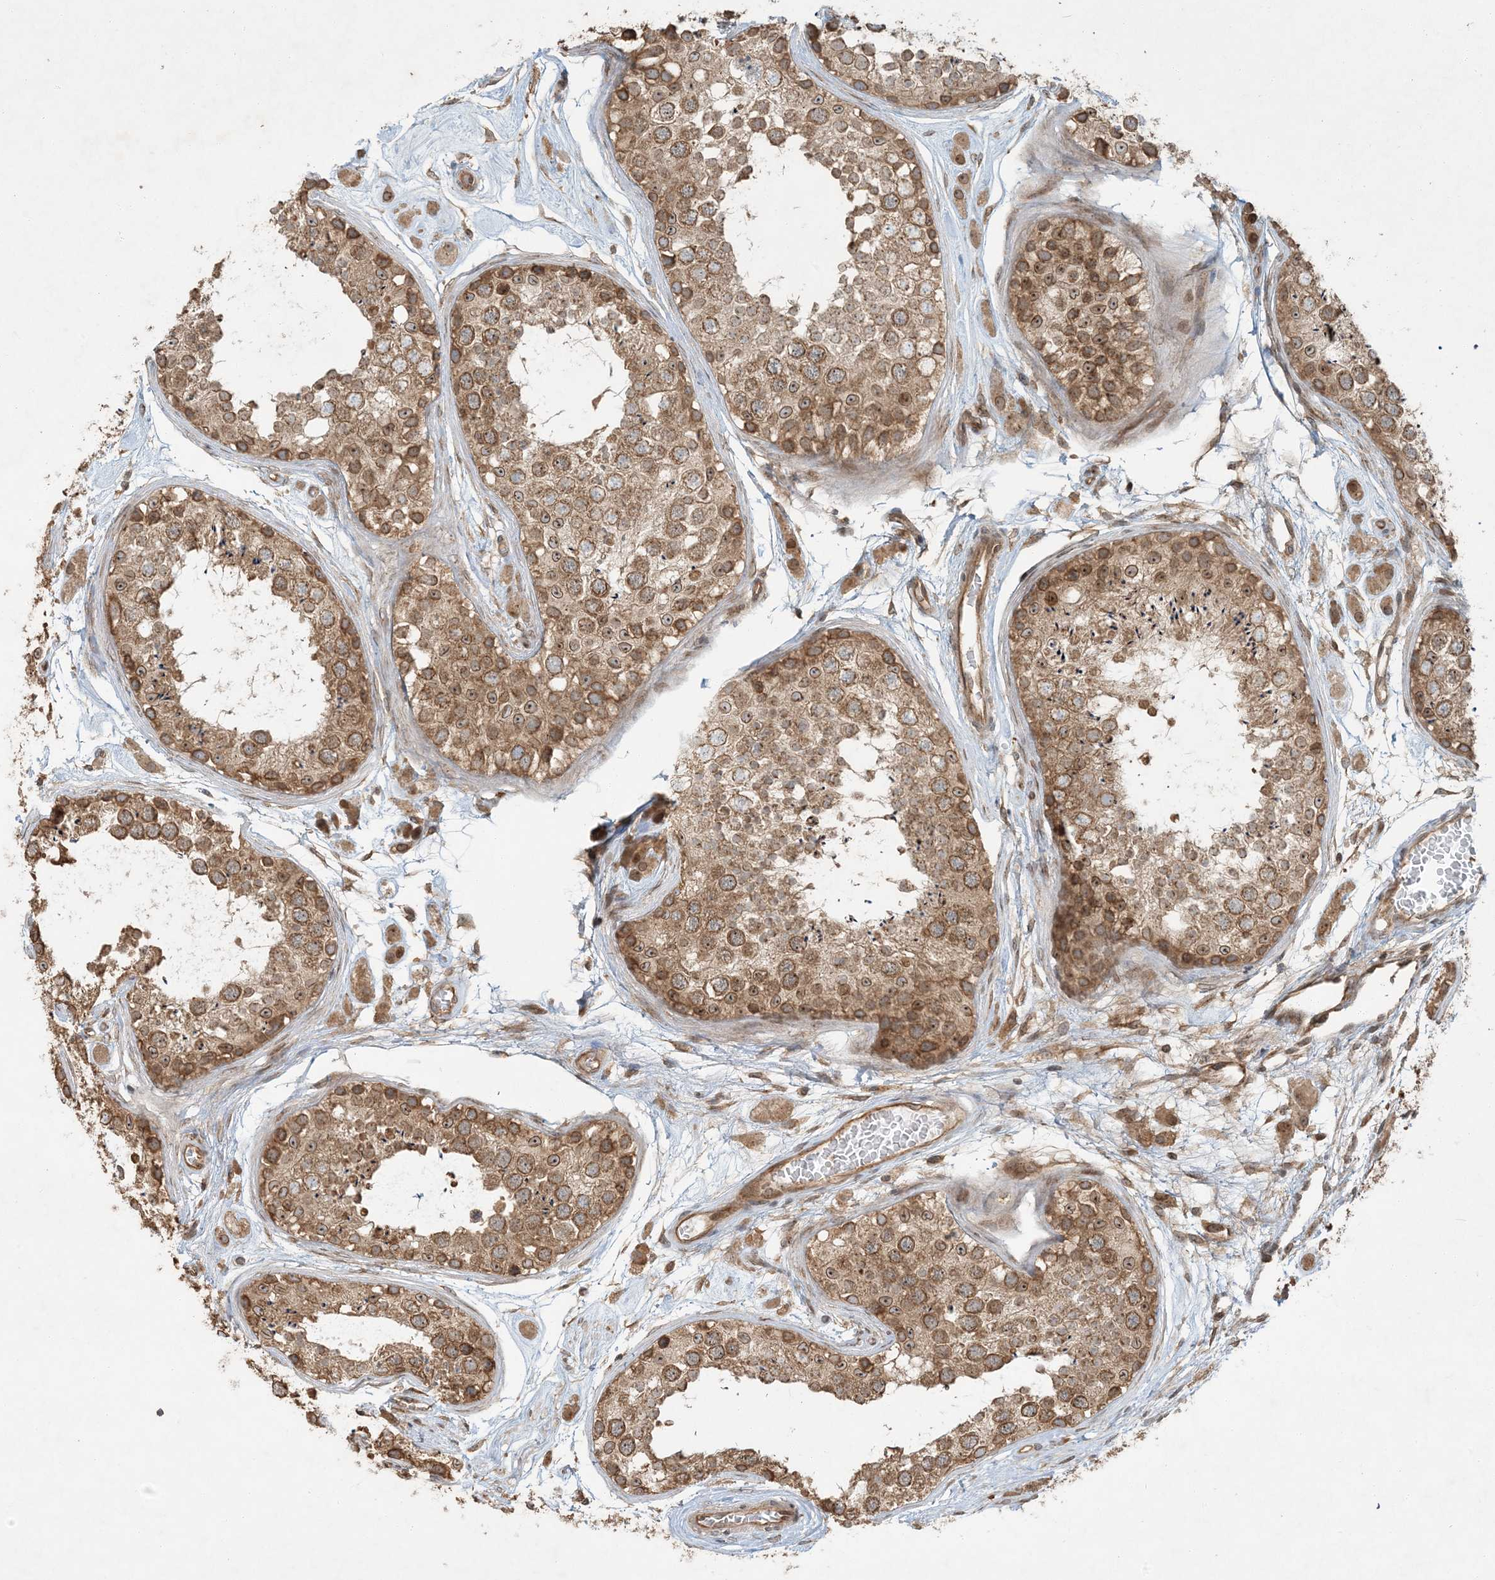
{"staining": {"intensity": "moderate", "quantity": ">75%", "location": "cytoplasmic/membranous"}, "tissue": "testis", "cell_type": "Cells in seminiferous ducts", "image_type": "normal", "snomed": [{"axis": "morphology", "description": "Normal tissue, NOS"}, {"axis": "topography", "description": "Testis"}], "caption": "Testis stained with DAB immunohistochemistry (IHC) demonstrates medium levels of moderate cytoplasmic/membranous positivity in approximately >75% of cells in seminiferous ducts.", "gene": "COMMD8", "patient": {"sex": "male", "age": 25}}